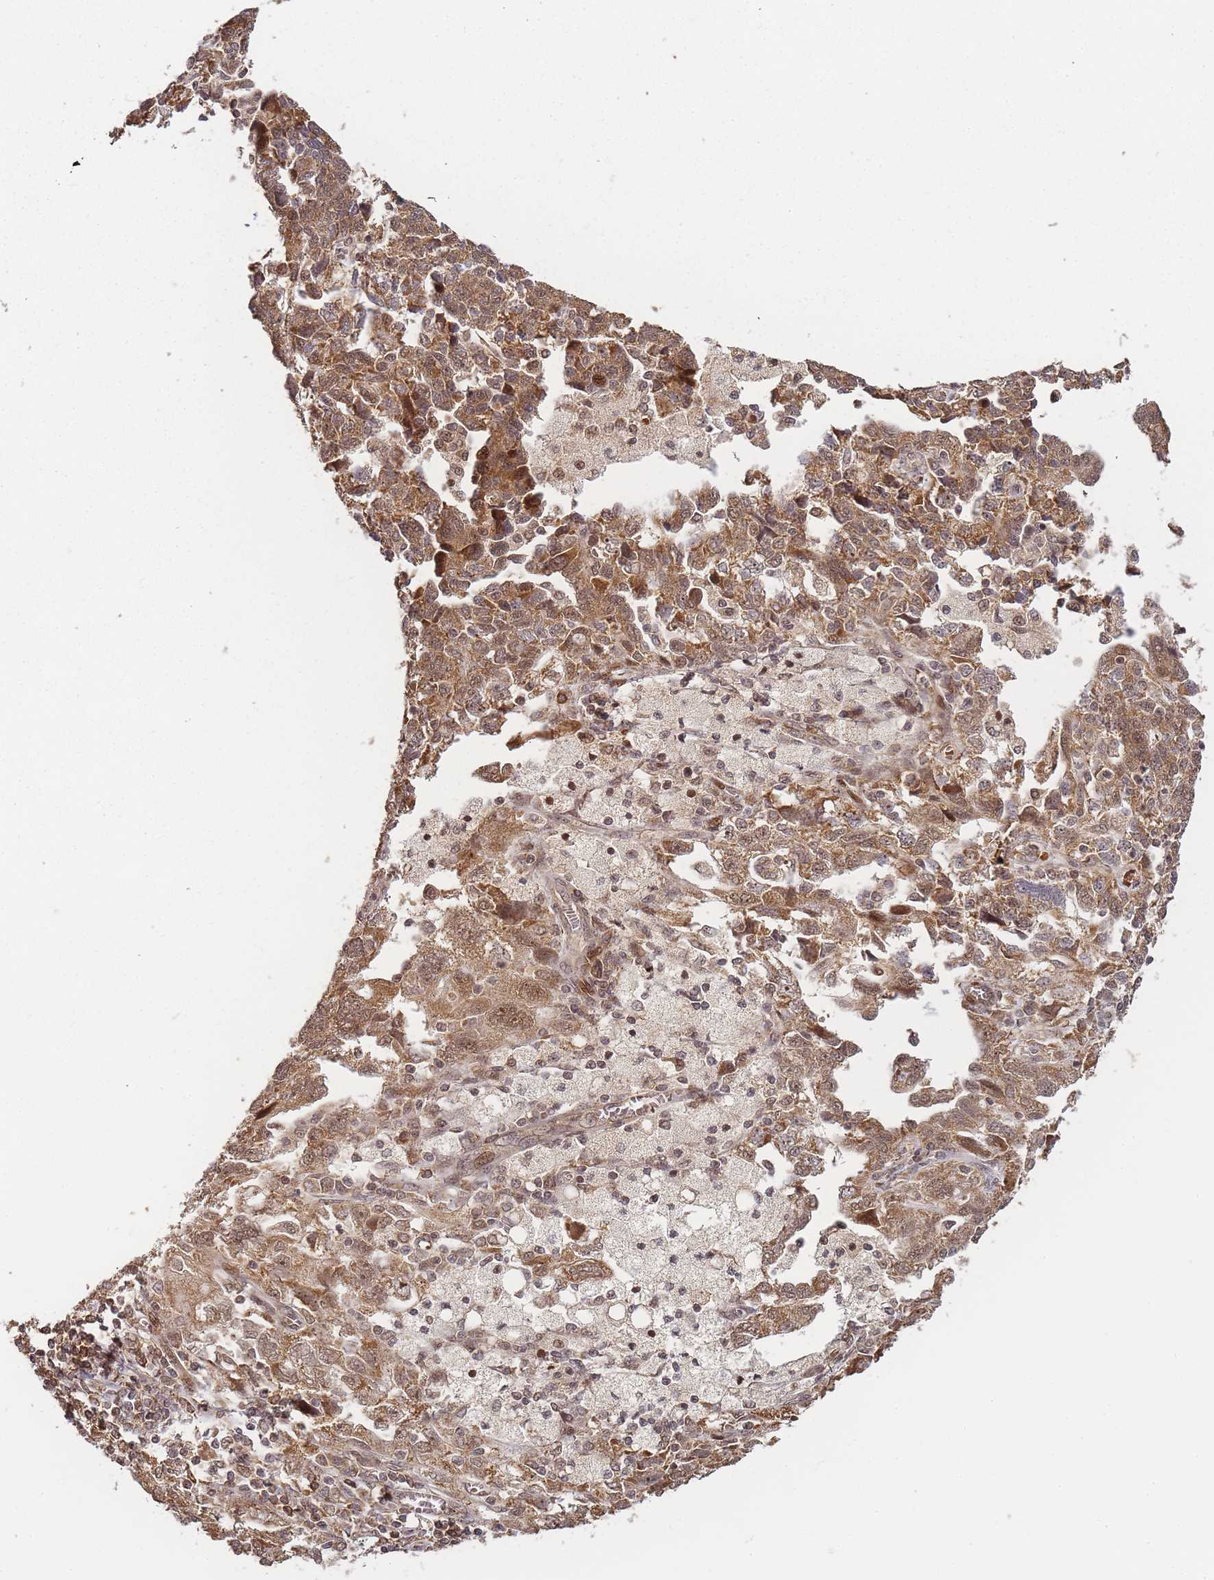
{"staining": {"intensity": "moderate", "quantity": ">75%", "location": "cytoplasmic/membranous,nuclear"}, "tissue": "ovarian cancer", "cell_type": "Tumor cells", "image_type": "cancer", "snomed": [{"axis": "morphology", "description": "Carcinoma, NOS"}, {"axis": "morphology", "description": "Cystadenocarcinoma, serous, NOS"}, {"axis": "topography", "description": "Ovary"}], "caption": "IHC (DAB) staining of ovarian carcinoma displays moderate cytoplasmic/membranous and nuclear protein expression in approximately >75% of tumor cells.", "gene": "ZNF497", "patient": {"sex": "female", "age": 69}}